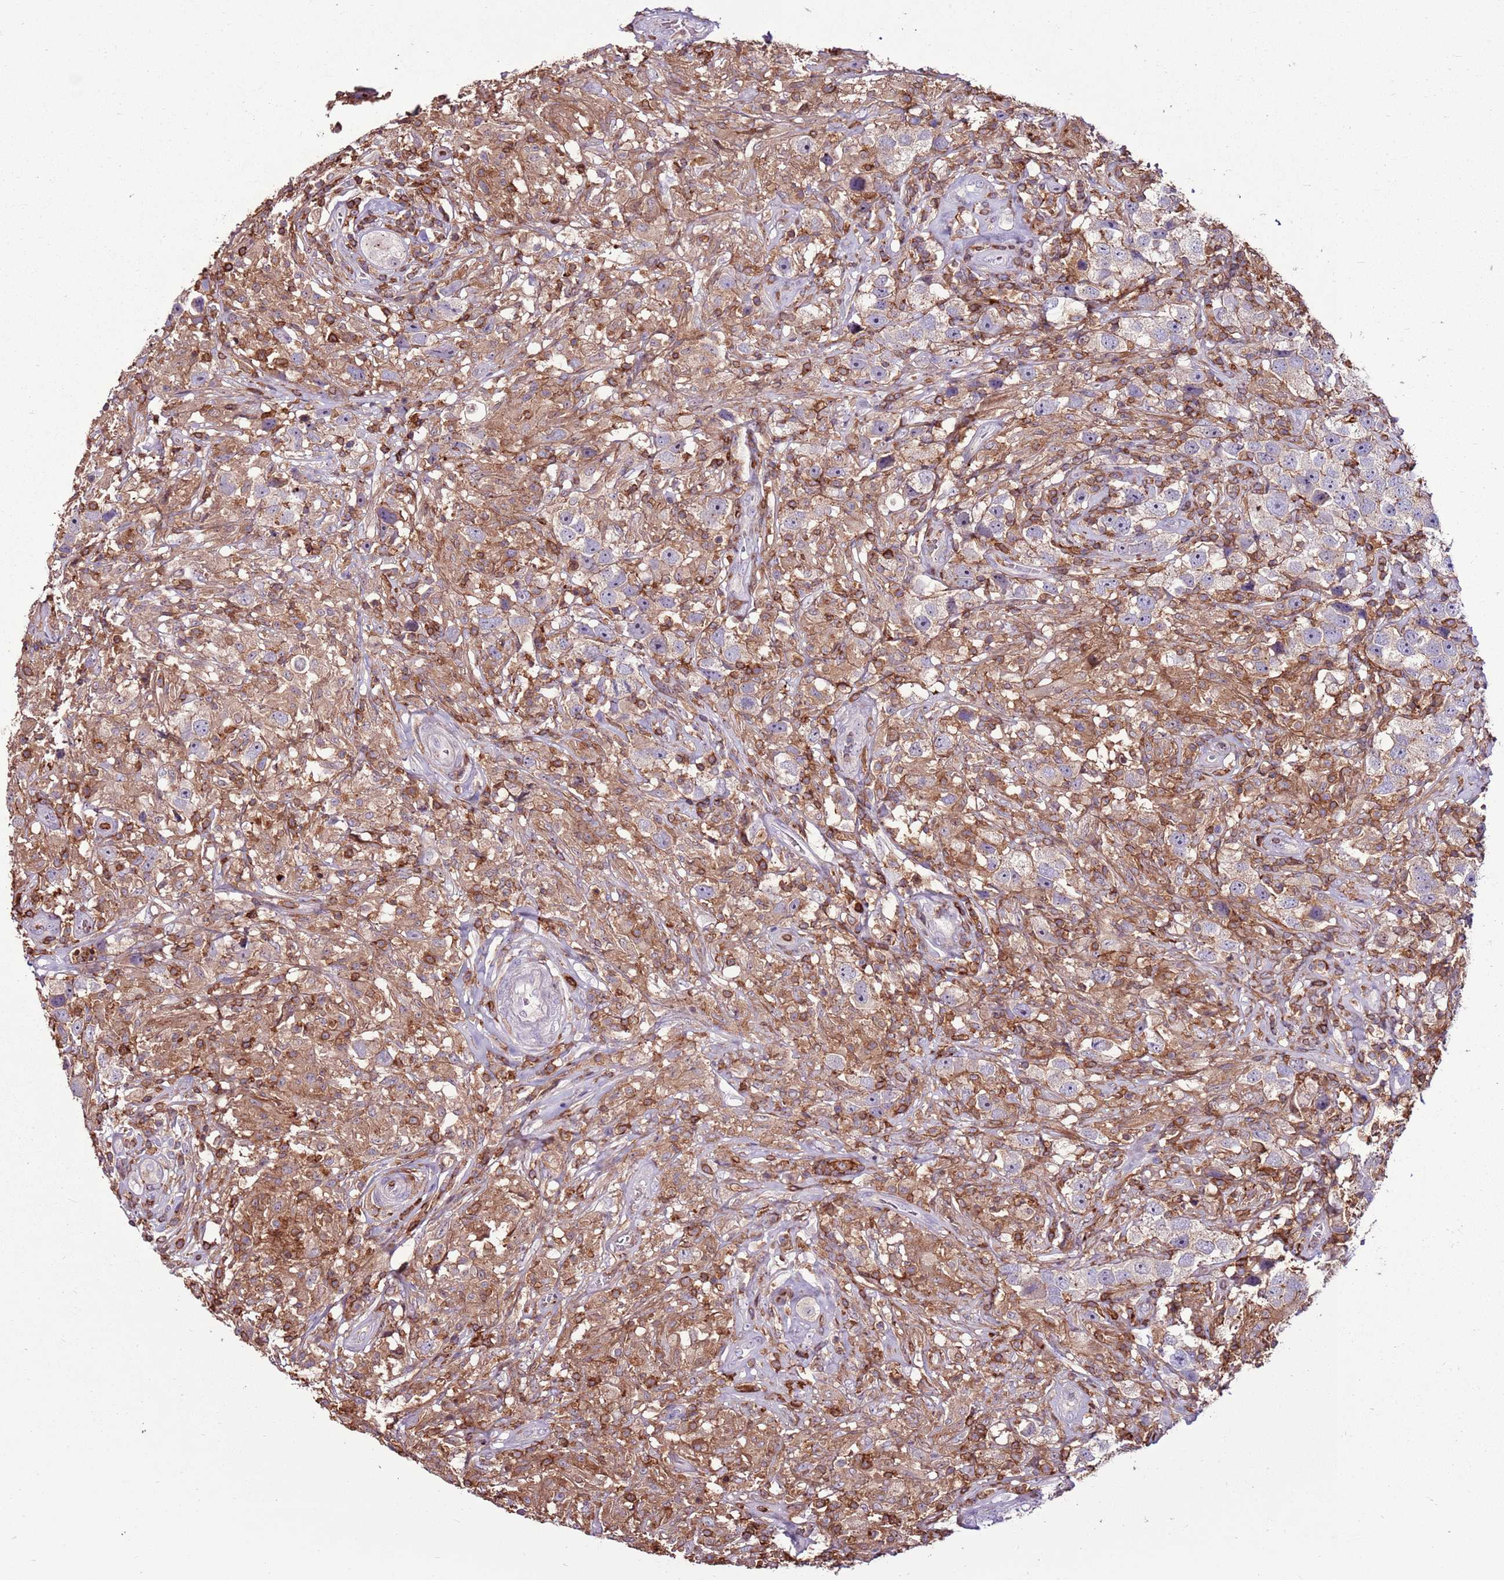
{"staining": {"intensity": "weak", "quantity": "<25%", "location": "cytoplasmic/membranous"}, "tissue": "testis cancer", "cell_type": "Tumor cells", "image_type": "cancer", "snomed": [{"axis": "morphology", "description": "Seminoma, NOS"}, {"axis": "topography", "description": "Testis"}], "caption": "Tumor cells are negative for protein expression in human testis seminoma. (DAB immunohistochemistry (IHC) with hematoxylin counter stain).", "gene": "ZSWIM1", "patient": {"sex": "male", "age": 49}}